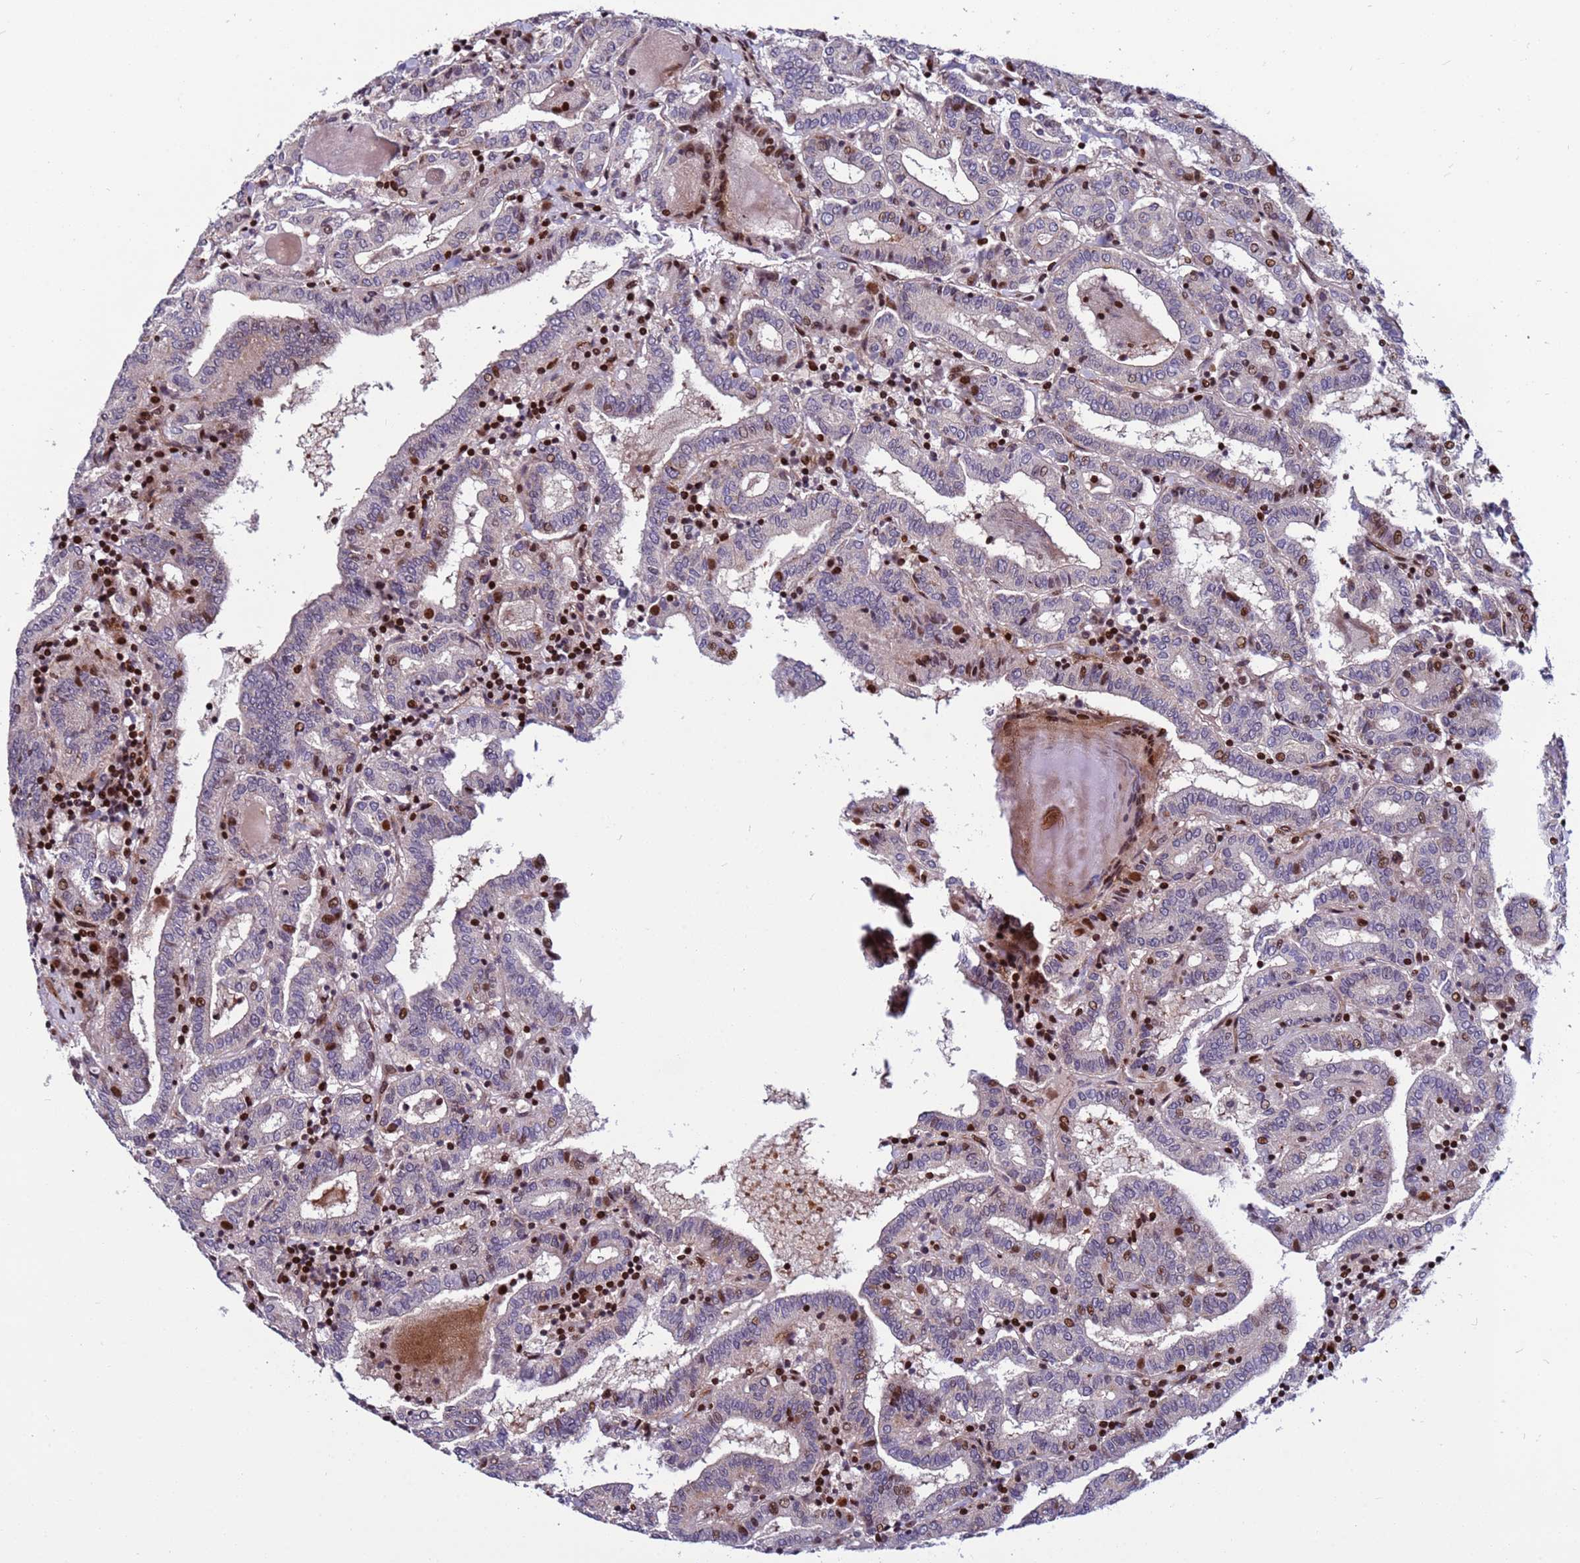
{"staining": {"intensity": "moderate", "quantity": "<25%", "location": "nuclear"}, "tissue": "thyroid cancer", "cell_type": "Tumor cells", "image_type": "cancer", "snomed": [{"axis": "morphology", "description": "Papillary adenocarcinoma, NOS"}, {"axis": "topography", "description": "Thyroid gland"}], "caption": "Immunohistochemistry (IHC) photomicrograph of neoplastic tissue: thyroid cancer stained using immunohistochemistry (IHC) exhibits low levels of moderate protein expression localized specifically in the nuclear of tumor cells, appearing as a nuclear brown color.", "gene": "WBP11", "patient": {"sex": "female", "age": 72}}